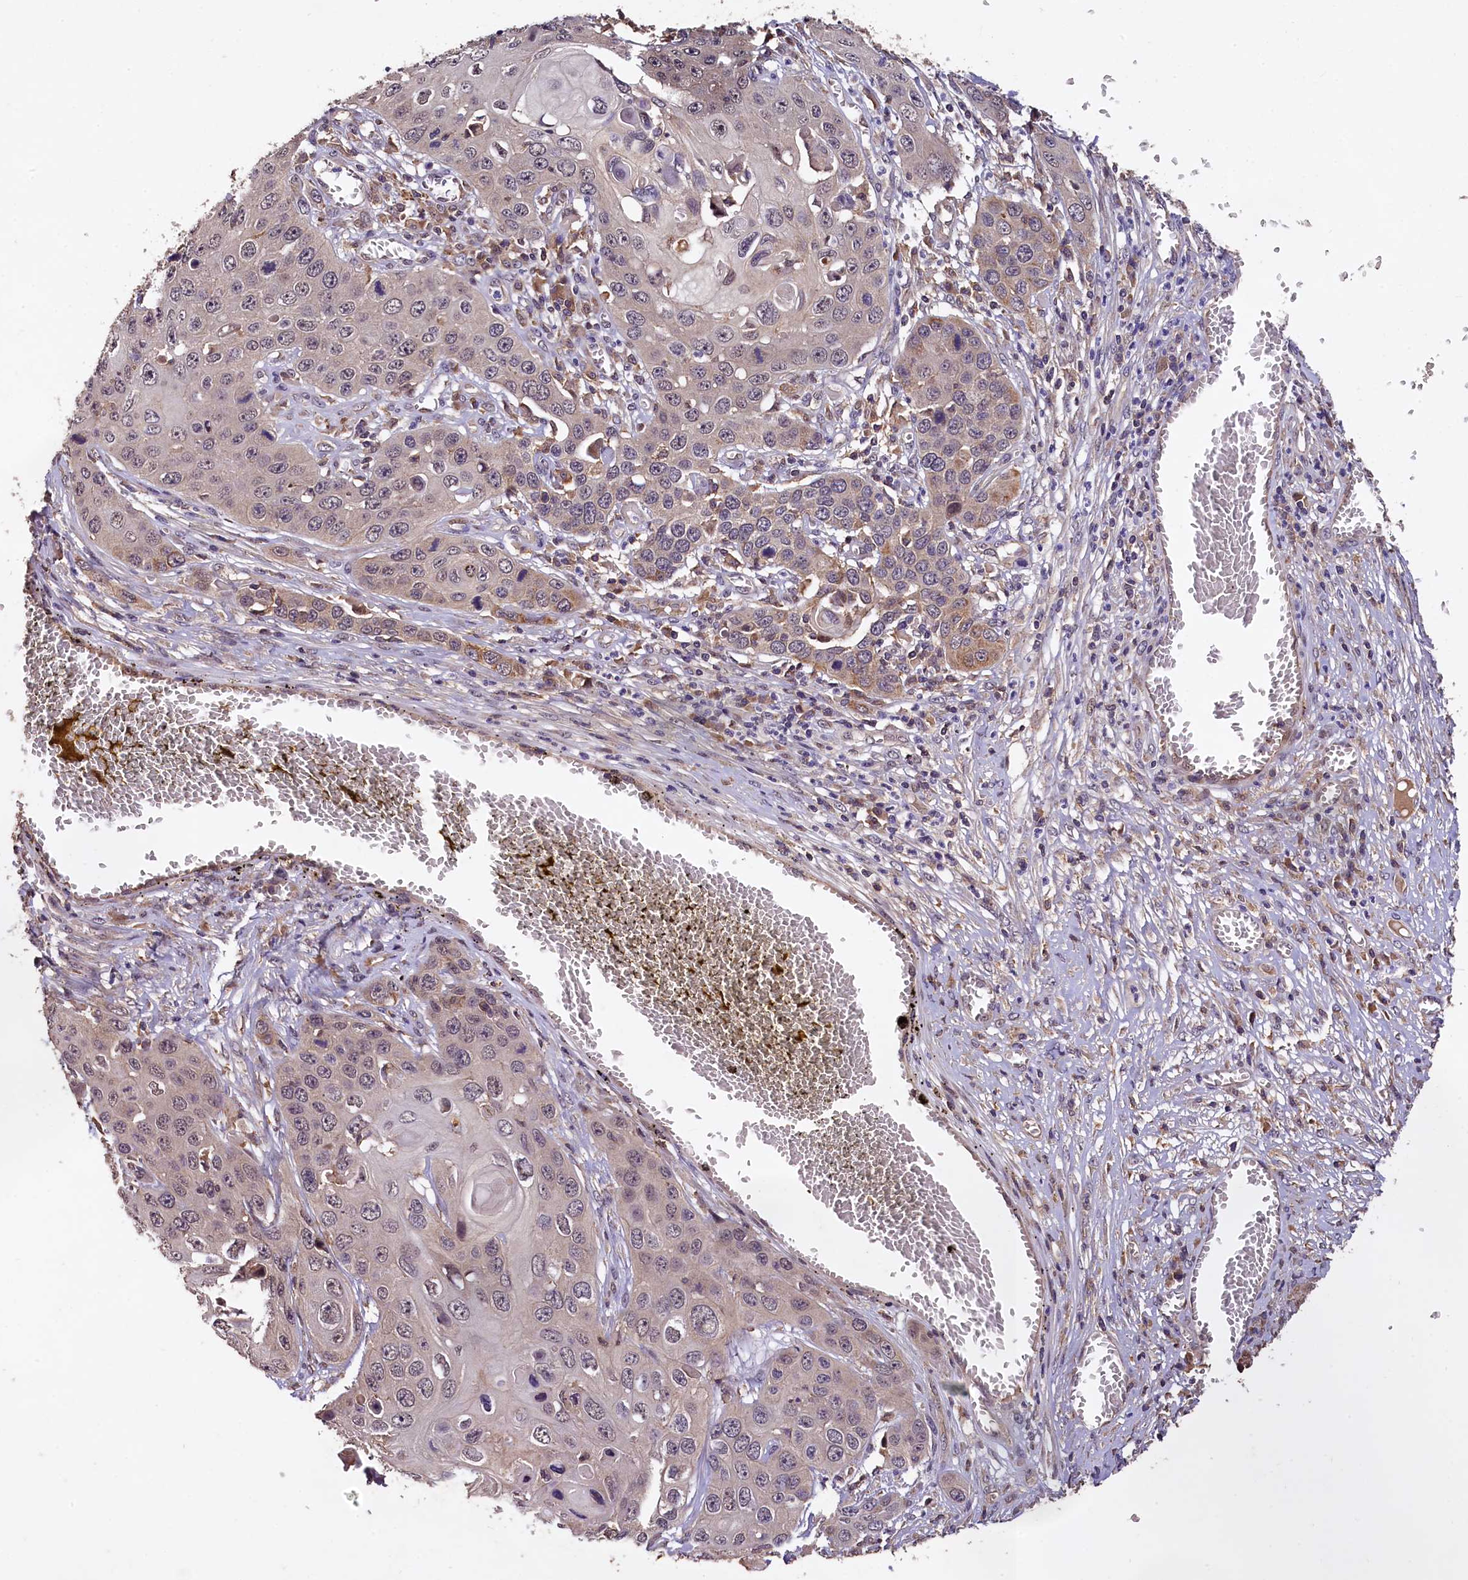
{"staining": {"intensity": "moderate", "quantity": "<25%", "location": "cytoplasmic/membranous"}, "tissue": "skin cancer", "cell_type": "Tumor cells", "image_type": "cancer", "snomed": [{"axis": "morphology", "description": "Squamous cell carcinoma, NOS"}, {"axis": "topography", "description": "Skin"}], "caption": "This is an image of immunohistochemistry (IHC) staining of skin cancer (squamous cell carcinoma), which shows moderate staining in the cytoplasmic/membranous of tumor cells.", "gene": "PLXNB1", "patient": {"sex": "male", "age": 55}}